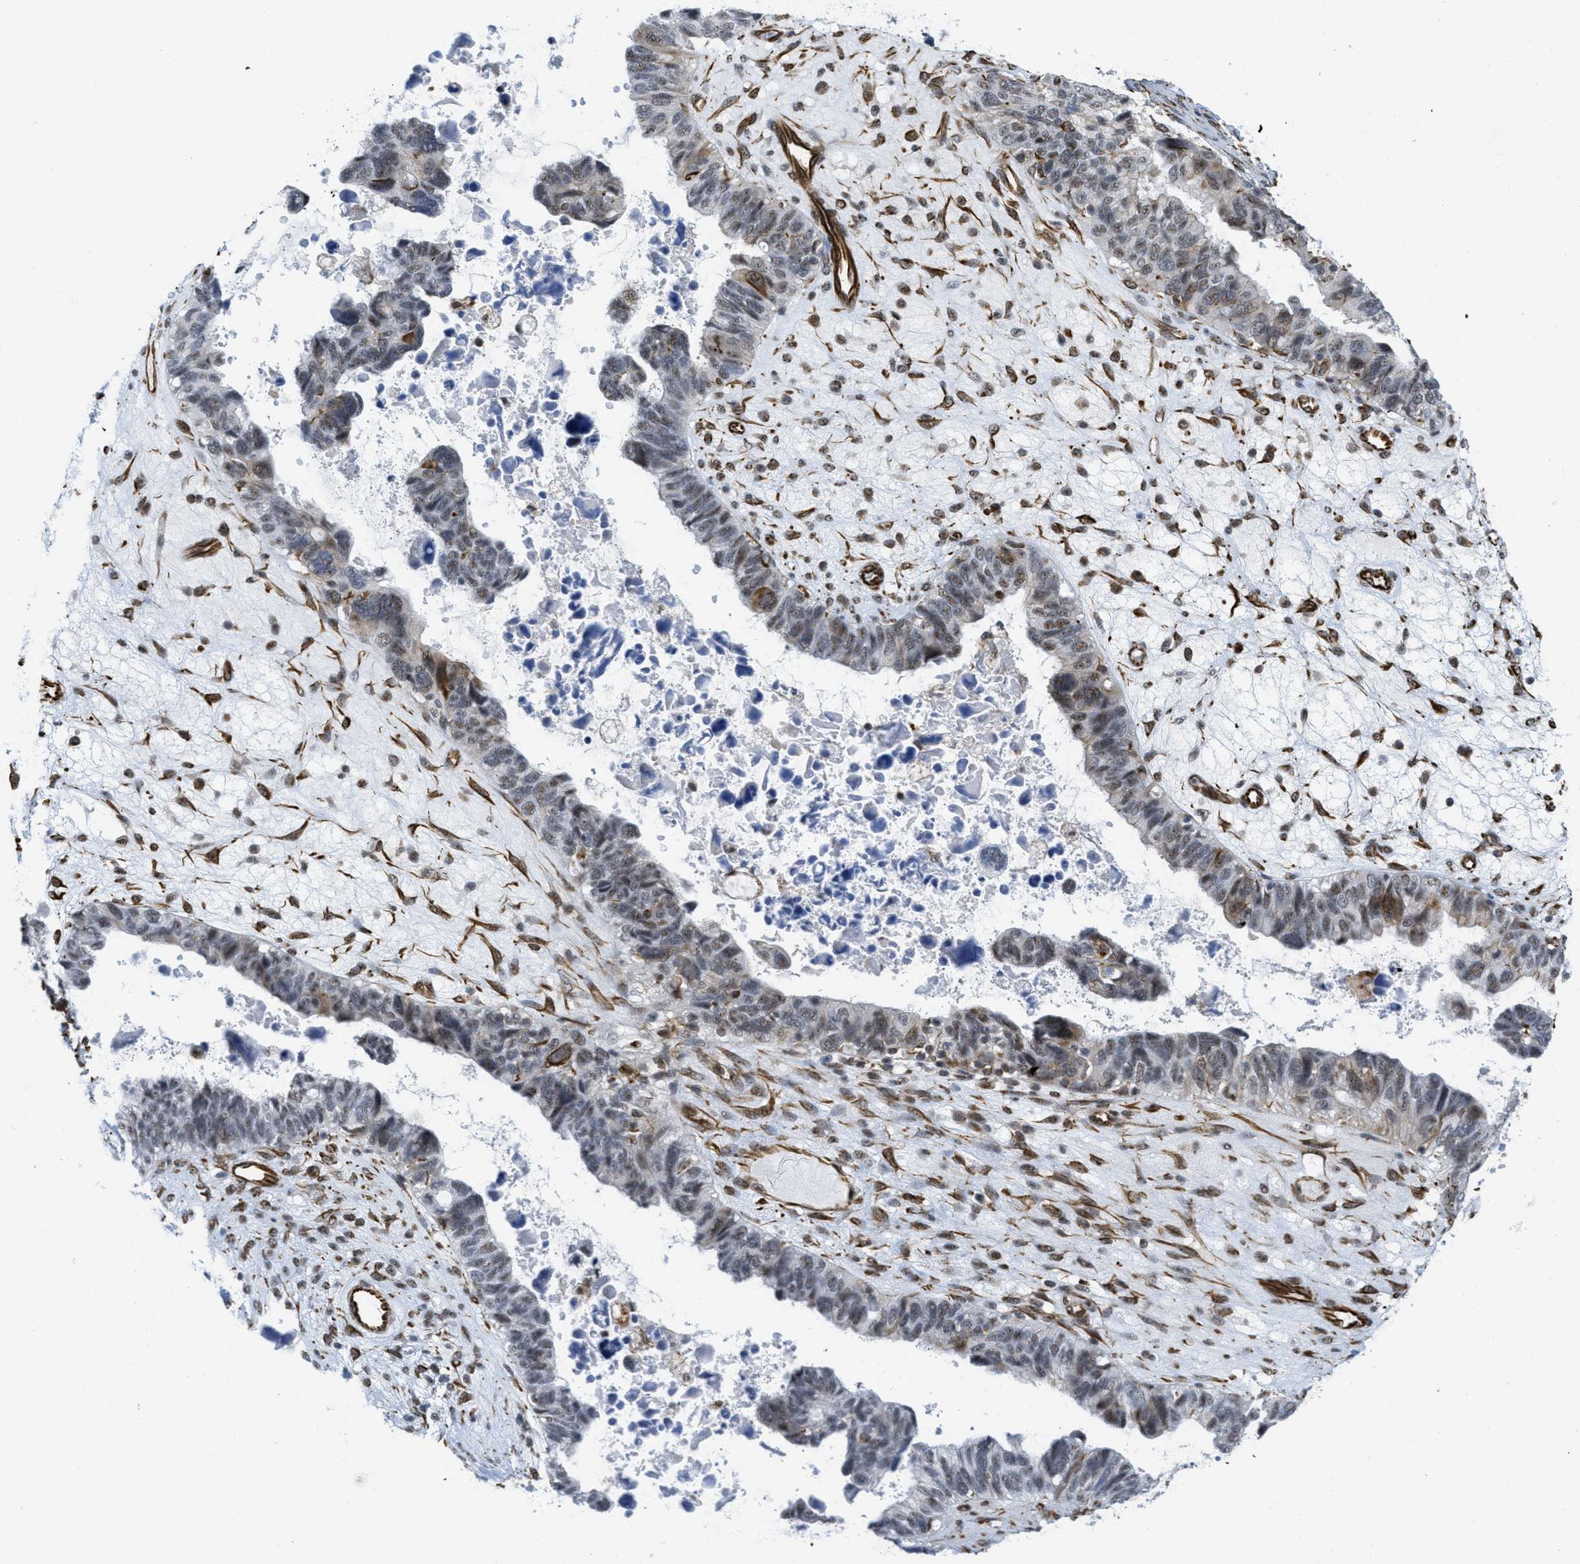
{"staining": {"intensity": "weak", "quantity": "25%-75%", "location": "nuclear"}, "tissue": "ovarian cancer", "cell_type": "Tumor cells", "image_type": "cancer", "snomed": [{"axis": "morphology", "description": "Cystadenocarcinoma, serous, NOS"}, {"axis": "topography", "description": "Ovary"}], "caption": "Ovarian serous cystadenocarcinoma stained with a brown dye demonstrates weak nuclear positive positivity in approximately 25%-75% of tumor cells.", "gene": "LRRC8B", "patient": {"sex": "female", "age": 79}}